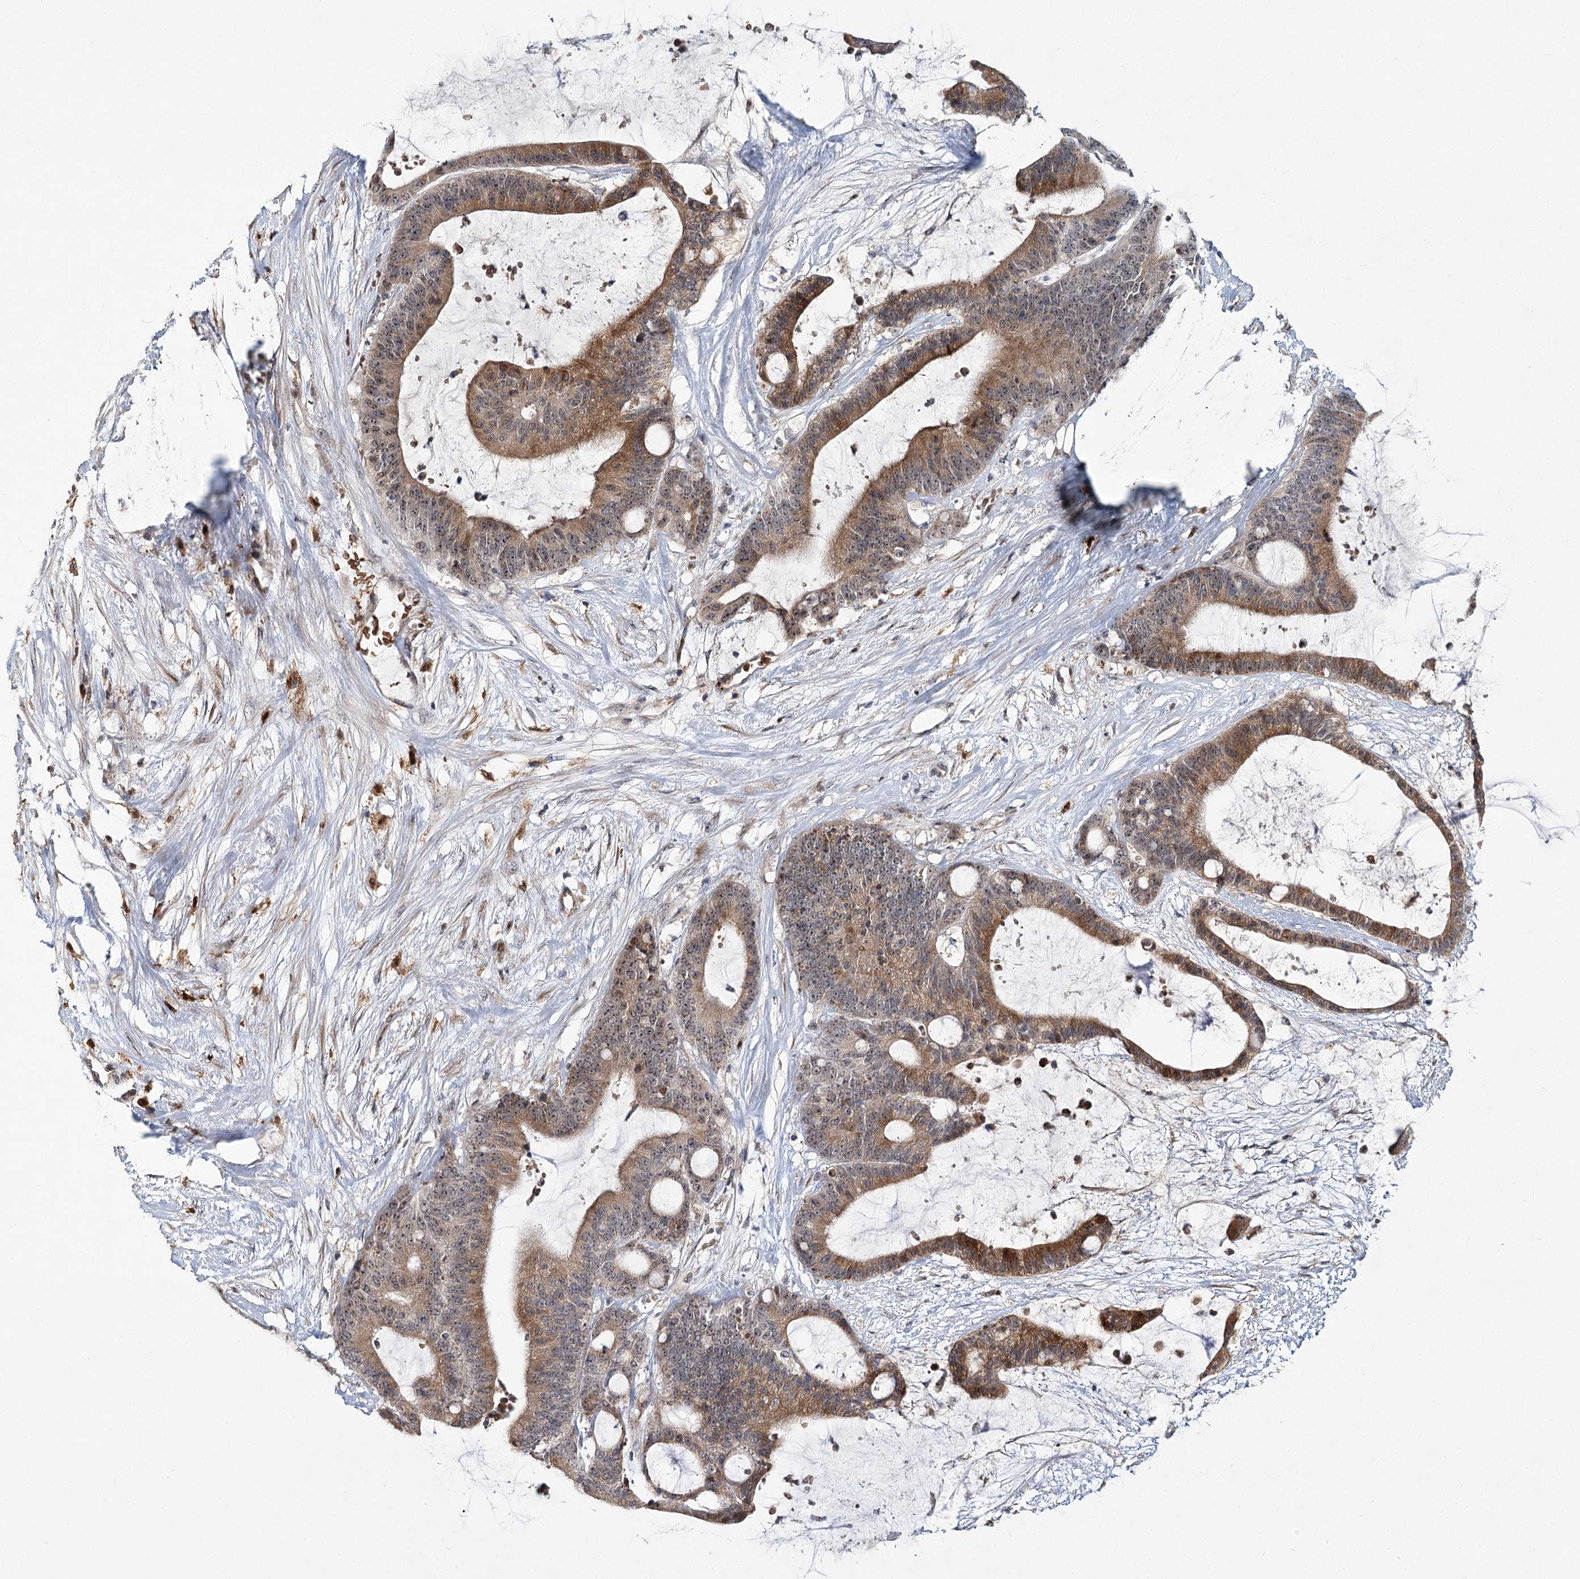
{"staining": {"intensity": "moderate", "quantity": ">75%", "location": "cytoplasmic/membranous"}, "tissue": "liver cancer", "cell_type": "Tumor cells", "image_type": "cancer", "snomed": [{"axis": "morphology", "description": "Cholangiocarcinoma"}, {"axis": "topography", "description": "Liver"}], "caption": "There is medium levels of moderate cytoplasmic/membranous positivity in tumor cells of liver cholangiocarcinoma, as demonstrated by immunohistochemical staining (brown color).", "gene": "WDR36", "patient": {"sex": "female", "age": 73}}